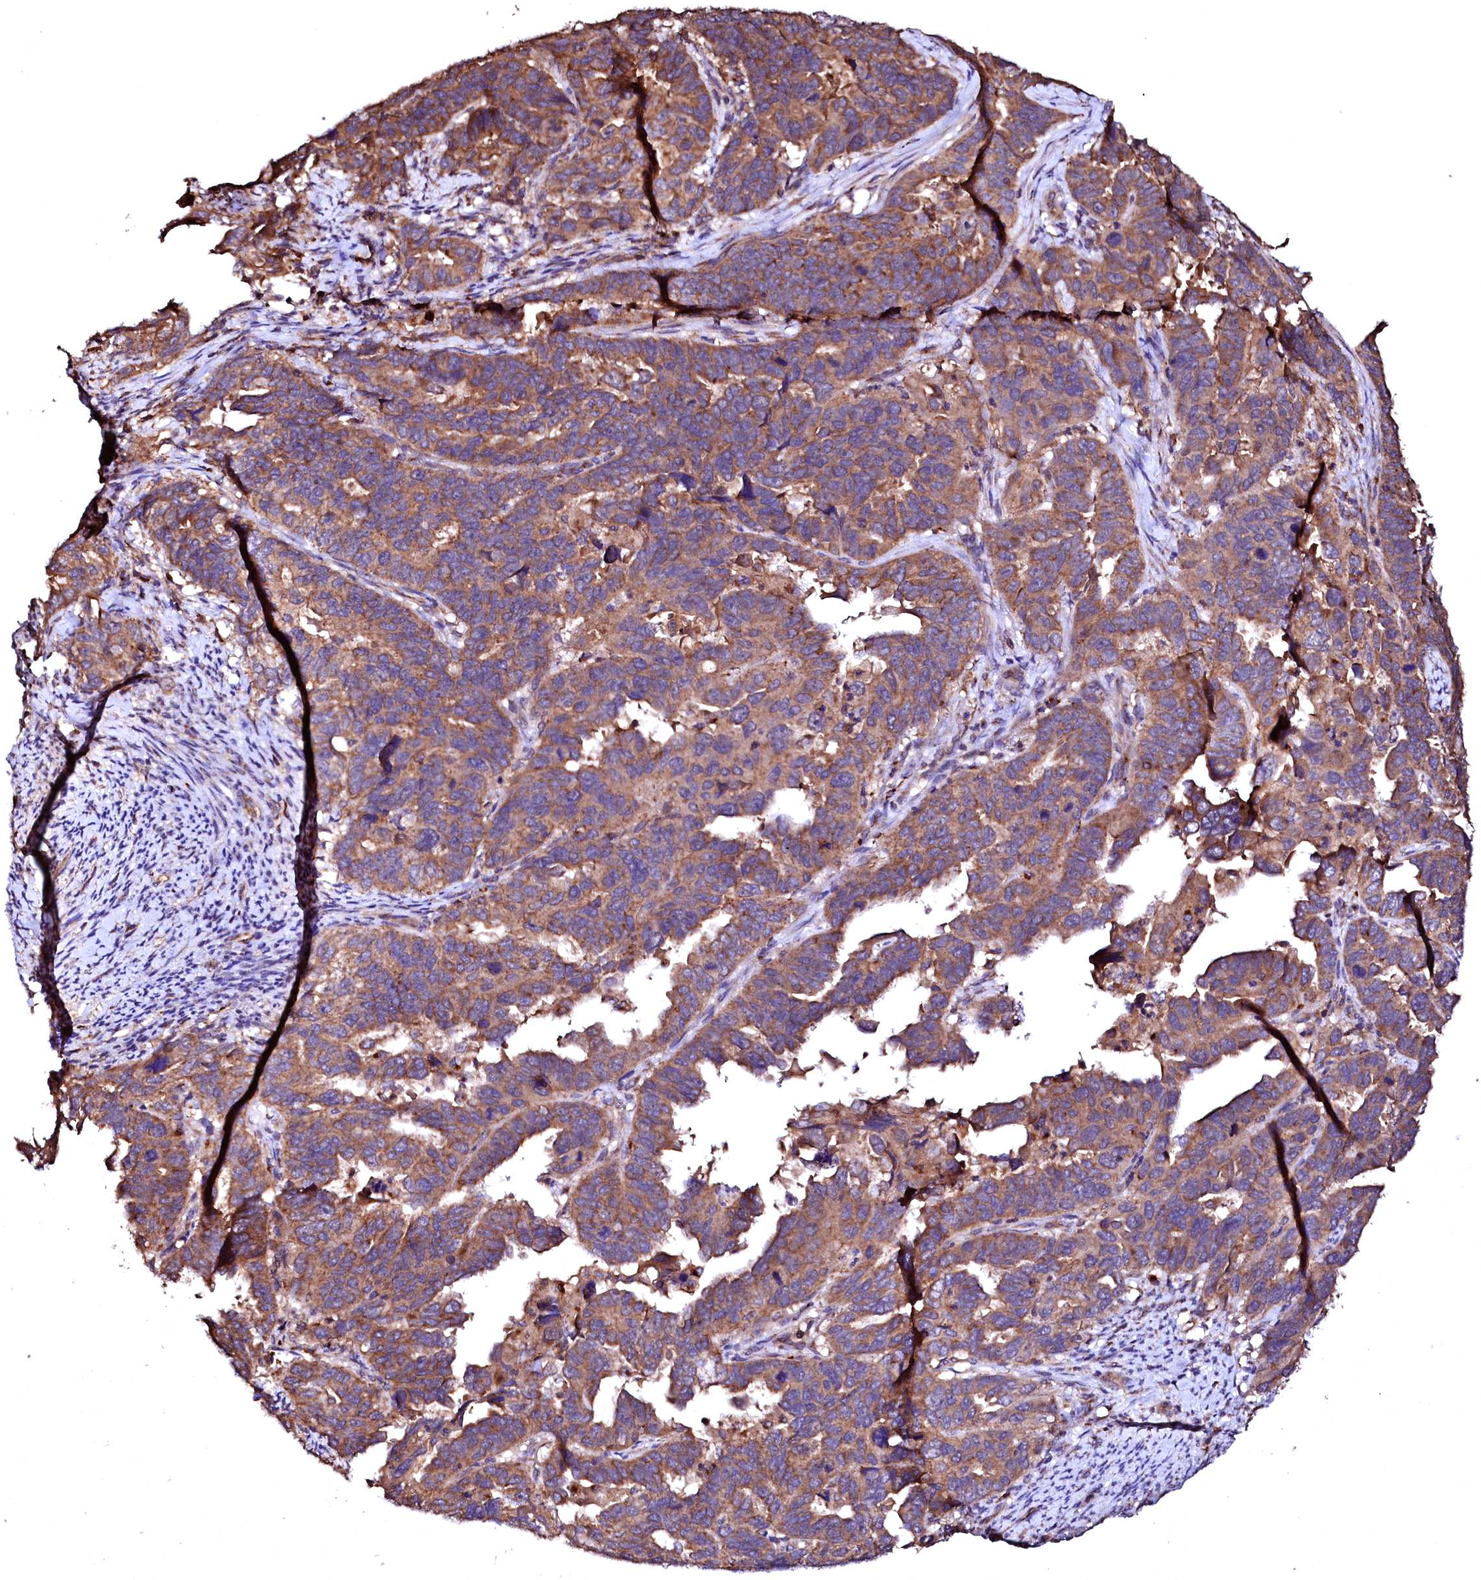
{"staining": {"intensity": "moderate", "quantity": ">75%", "location": "cytoplasmic/membranous"}, "tissue": "endometrial cancer", "cell_type": "Tumor cells", "image_type": "cancer", "snomed": [{"axis": "morphology", "description": "Adenocarcinoma, NOS"}, {"axis": "topography", "description": "Endometrium"}], "caption": "IHC (DAB) staining of human adenocarcinoma (endometrial) reveals moderate cytoplasmic/membranous protein positivity in approximately >75% of tumor cells.", "gene": "ST3GAL1", "patient": {"sex": "female", "age": 65}}